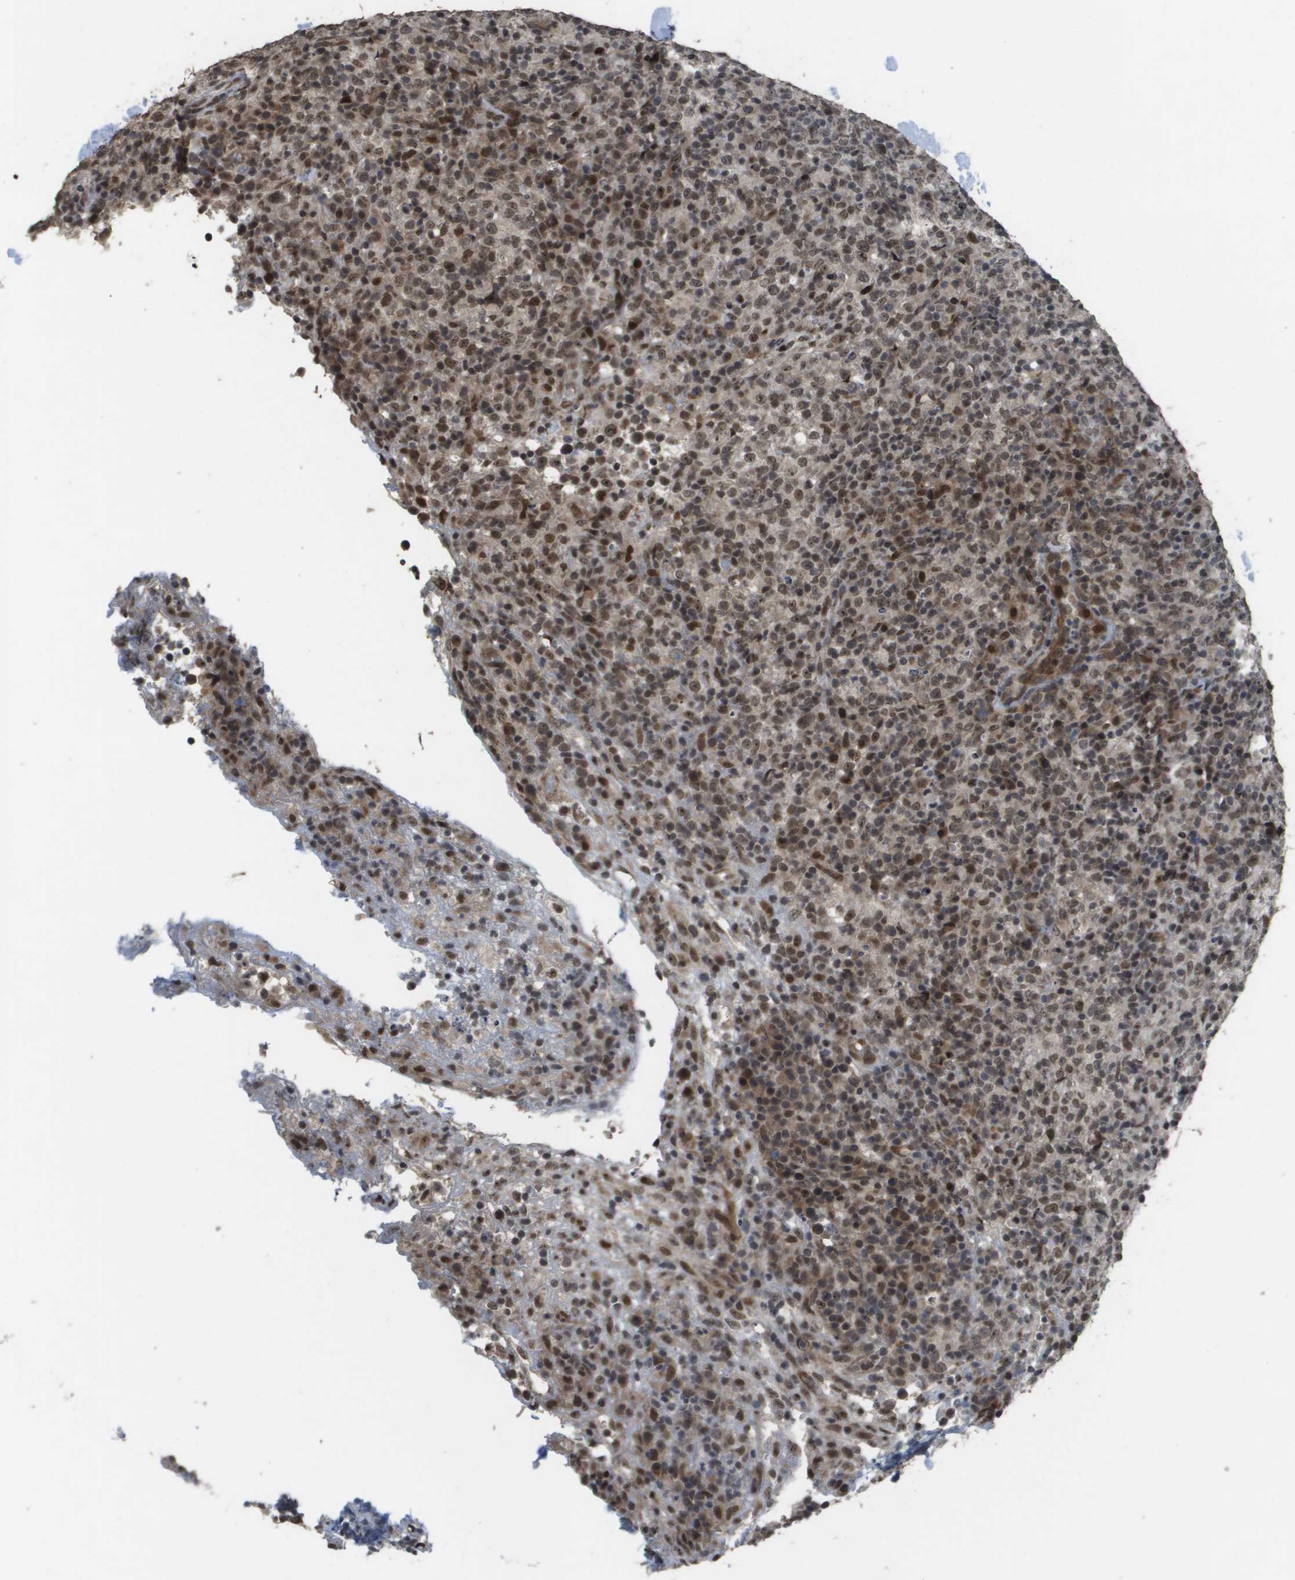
{"staining": {"intensity": "weak", "quantity": ">75%", "location": "nuclear"}, "tissue": "lymphoma", "cell_type": "Tumor cells", "image_type": "cancer", "snomed": [{"axis": "morphology", "description": "Malignant lymphoma, non-Hodgkin's type, High grade"}, {"axis": "topography", "description": "Lymph node"}], "caption": "Human high-grade malignant lymphoma, non-Hodgkin's type stained with a protein marker displays weak staining in tumor cells.", "gene": "KAT5", "patient": {"sex": "female", "age": 76}}